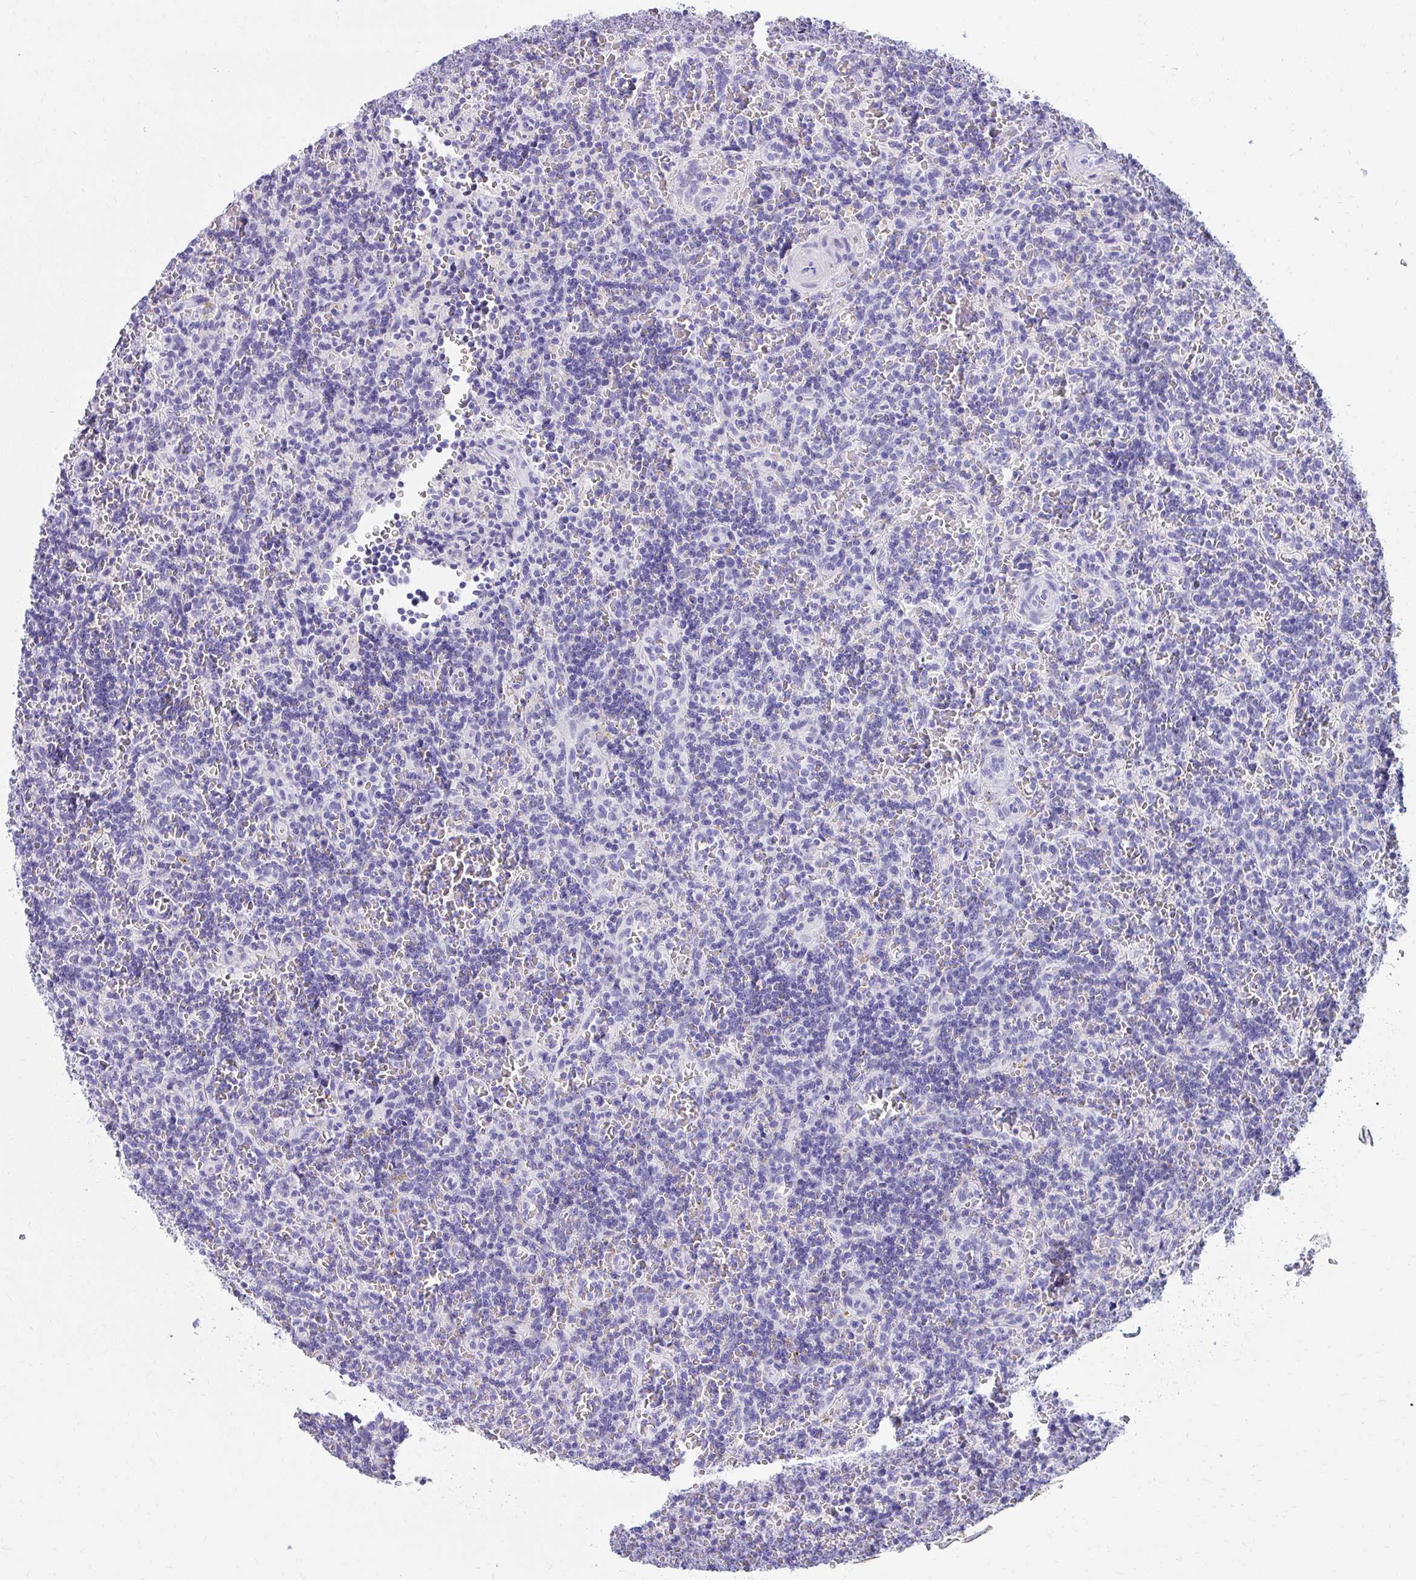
{"staining": {"intensity": "negative", "quantity": "none", "location": "none"}, "tissue": "lymphoma", "cell_type": "Tumor cells", "image_type": "cancer", "snomed": [{"axis": "morphology", "description": "Malignant lymphoma, non-Hodgkin's type, Low grade"}, {"axis": "topography", "description": "Spleen"}], "caption": "This histopathology image is of lymphoma stained with immunohistochemistry to label a protein in brown with the nuclei are counter-stained blue. There is no positivity in tumor cells.", "gene": "SEC14L3", "patient": {"sex": "male", "age": 73}}